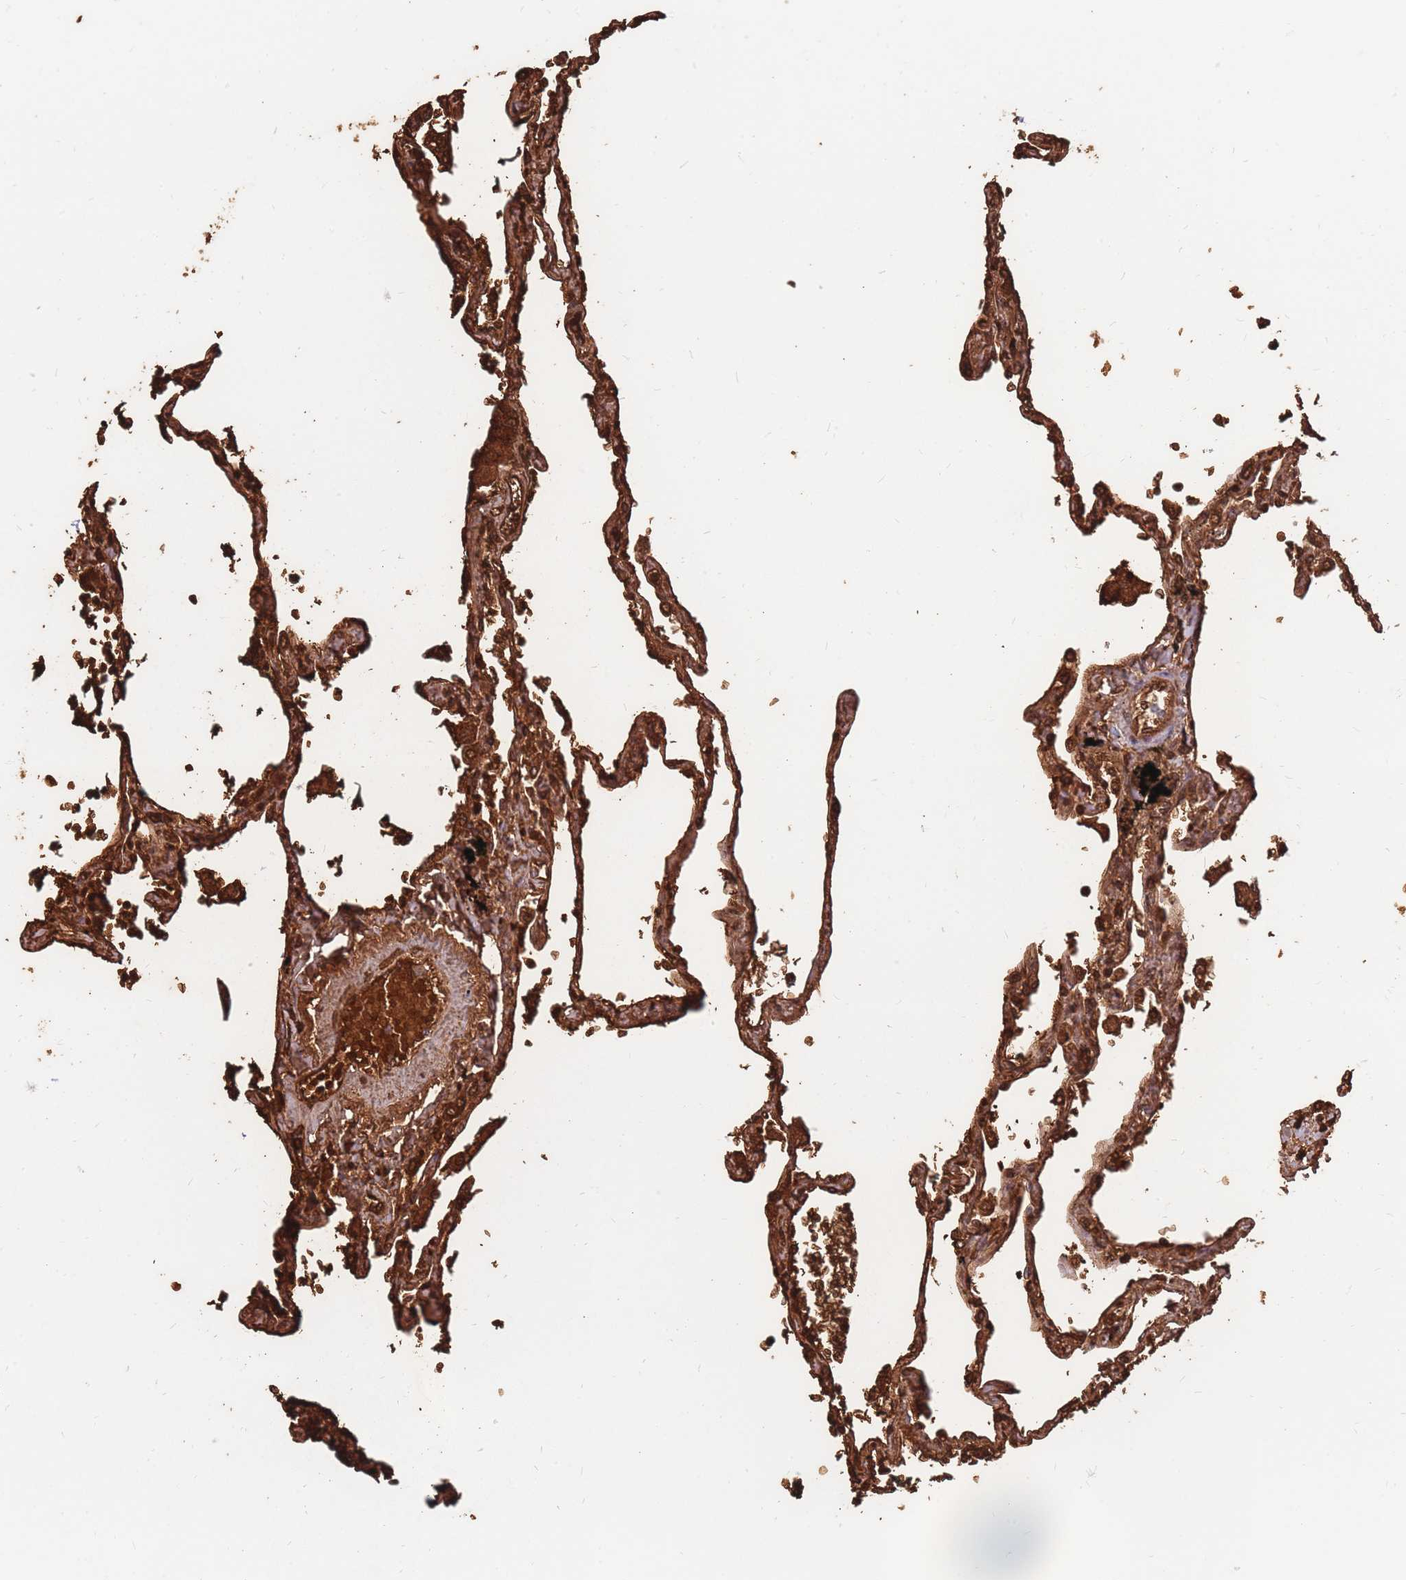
{"staining": {"intensity": "moderate", "quantity": "25%-75%", "location": "cytoplasmic/membranous"}, "tissue": "lung", "cell_type": "Alveolar cells", "image_type": "normal", "snomed": [{"axis": "morphology", "description": "Normal tissue, NOS"}, {"axis": "topography", "description": "Lung"}], "caption": "Protein expression analysis of unremarkable lung reveals moderate cytoplasmic/membranous expression in about 25%-75% of alveolar cells.", "gene": "ATP10D", "patient": {"sex": "female", "age": 67}}